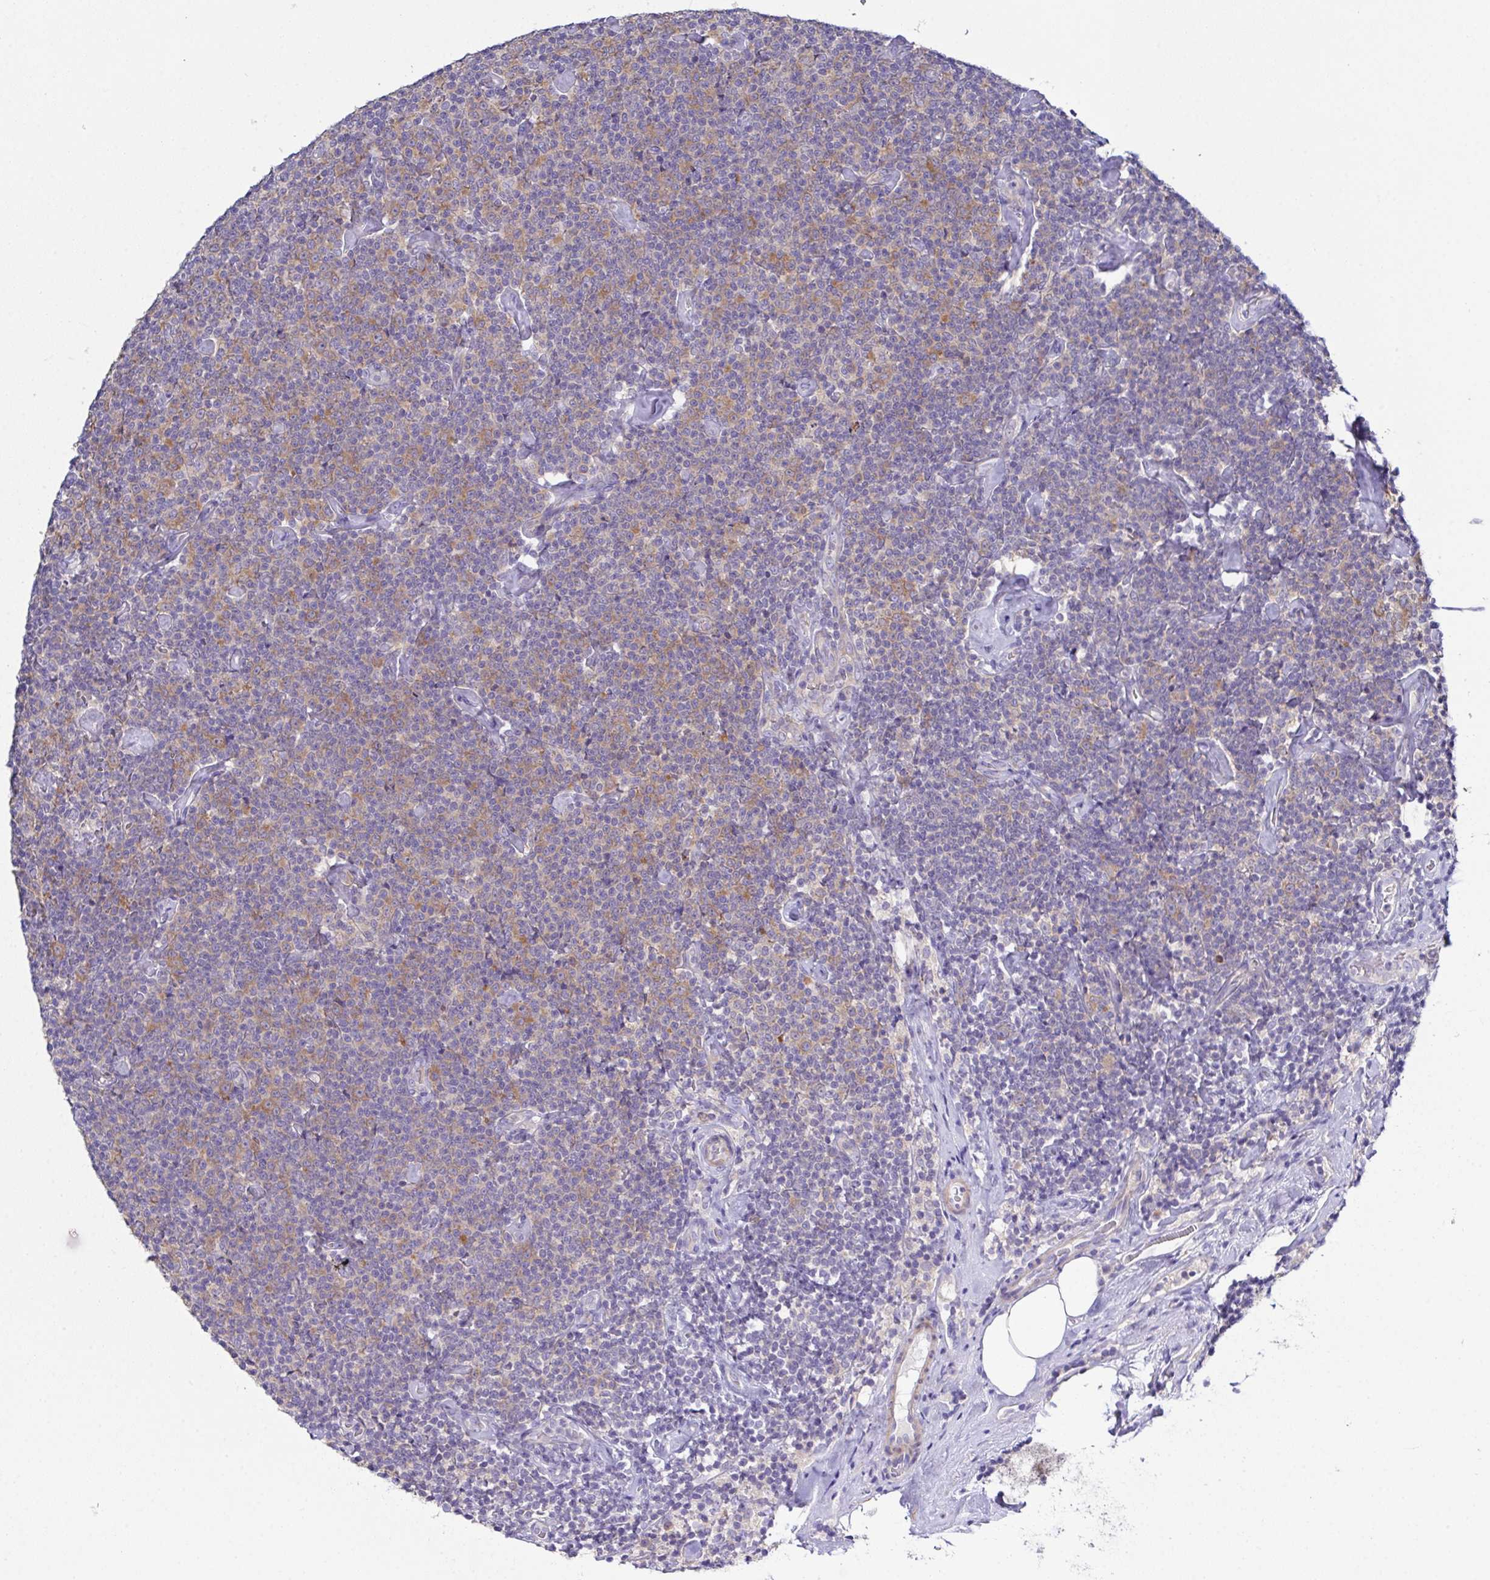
{"staining": {"intensity": "weak", "quantity": "25%-75%", "location": "cytoplasmic/membranous"}, "tissue": "lymphoma", "cell_type": "Tumor cells", "image_type": "cancer", "snomed": [{"axis": "morphology", "description": "Malignant lymphoma, non-Hodgkin's type, Low grade"}, {"axis": "topography", "description": "Lymph node"}], "caption": "Brown immunohistochemical staining in malignant lymphoma, non-Hodgkin's type (low-grade) exhibits weak cytoplasmic/membranous expression in about 25%-75% of tumor cells.", "gene": "CFAP97D1", "patient": {"sex": "male", "age": 81}}